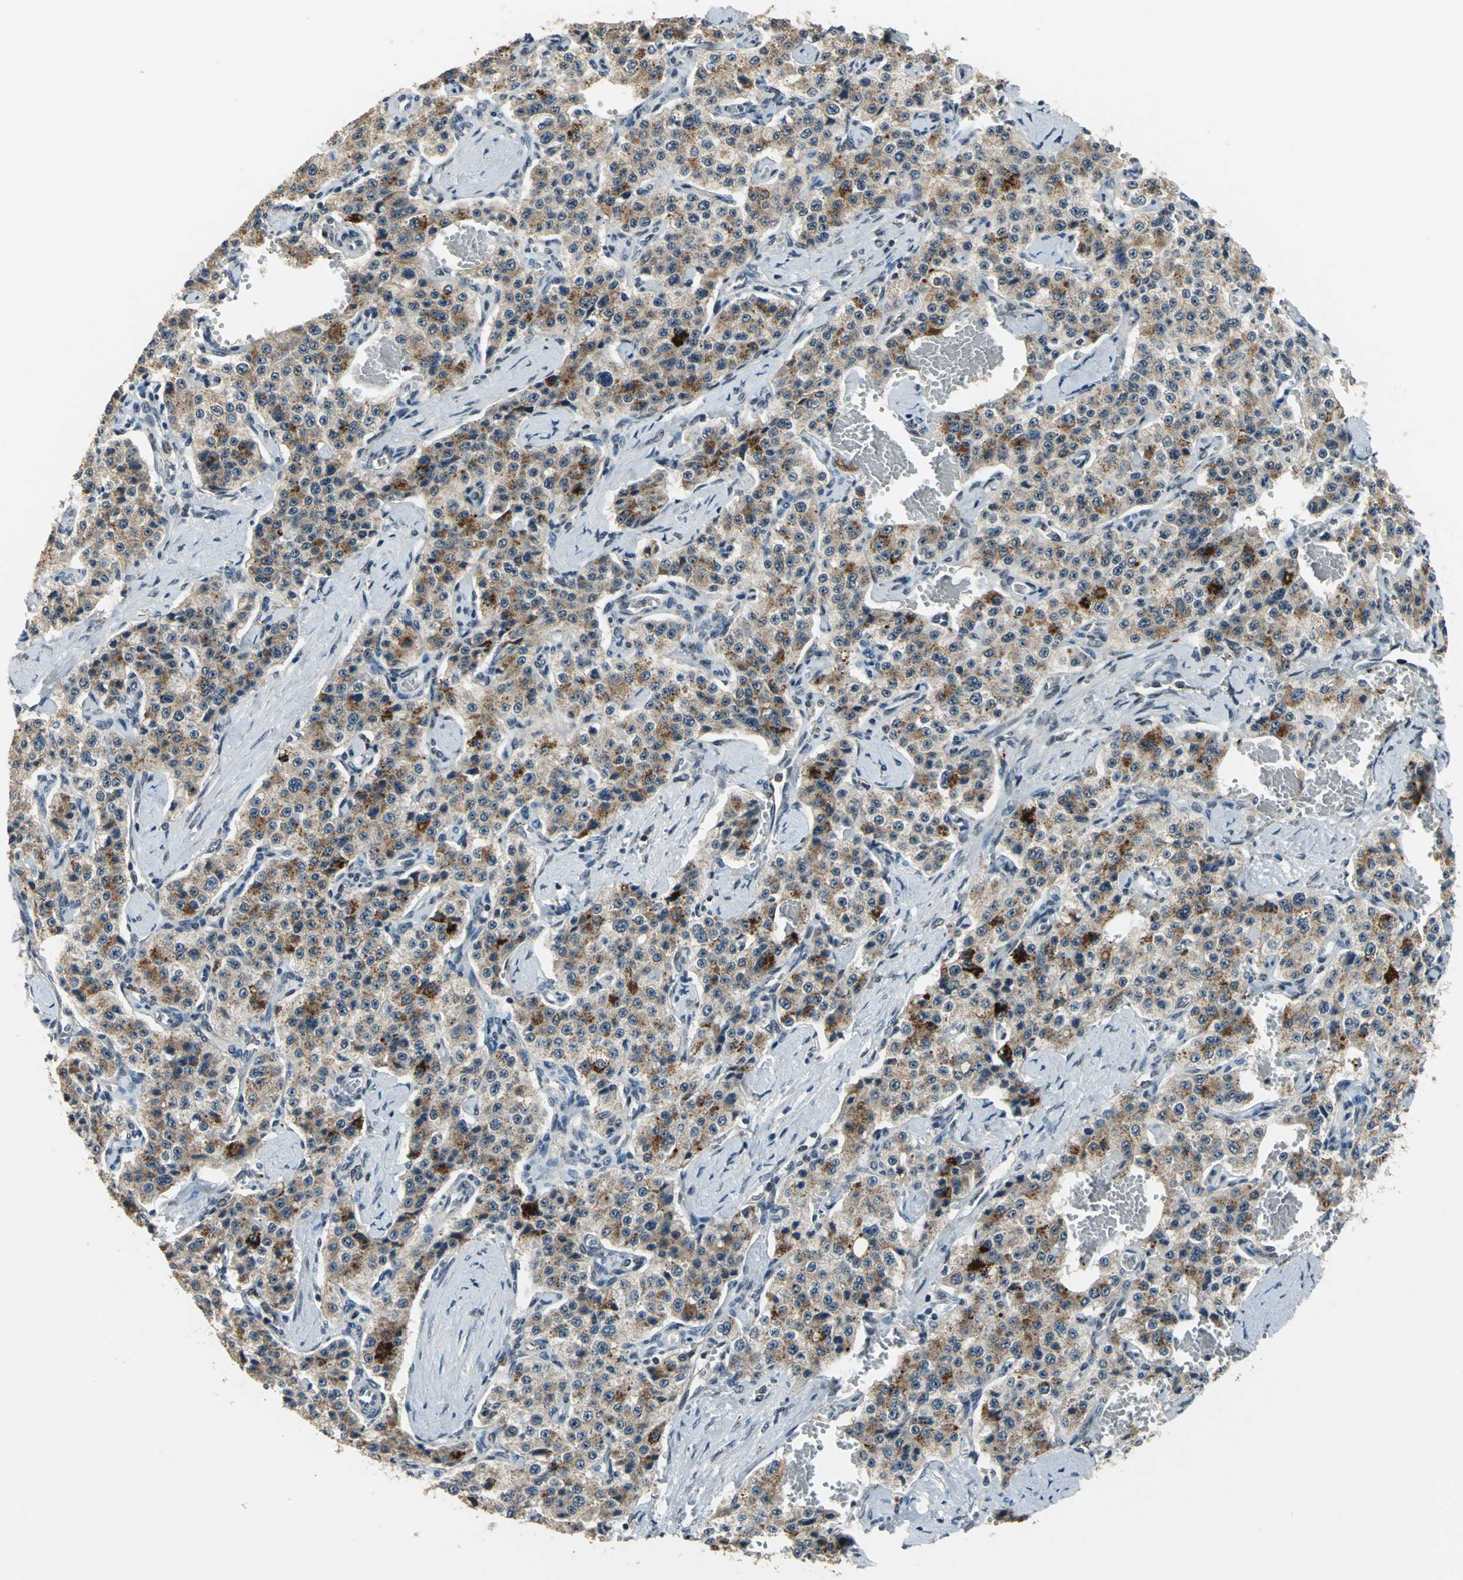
{"staining": {"intensity": "moderate", "quantity": "25%-75%", "location": "cytoplasmic/membranous"}, "tissue": "carcinoid", "cell_type": "Tumor cells", "image_type": "cancer", "snomed": [{"axis": "morphology", "description": "Carcinoid, malignant, NOS"}, {"axis": "topography", "description": "Small intestine"}], "caption": "Approximately 25%-75% of tumor cells in carcinoid exhibit moderate cytoplasmic/membranous protein staining as visualized by brown immunohistochemical staining.", "gene": "ELF2", "patient": {"sex": "male", "age": 52}}